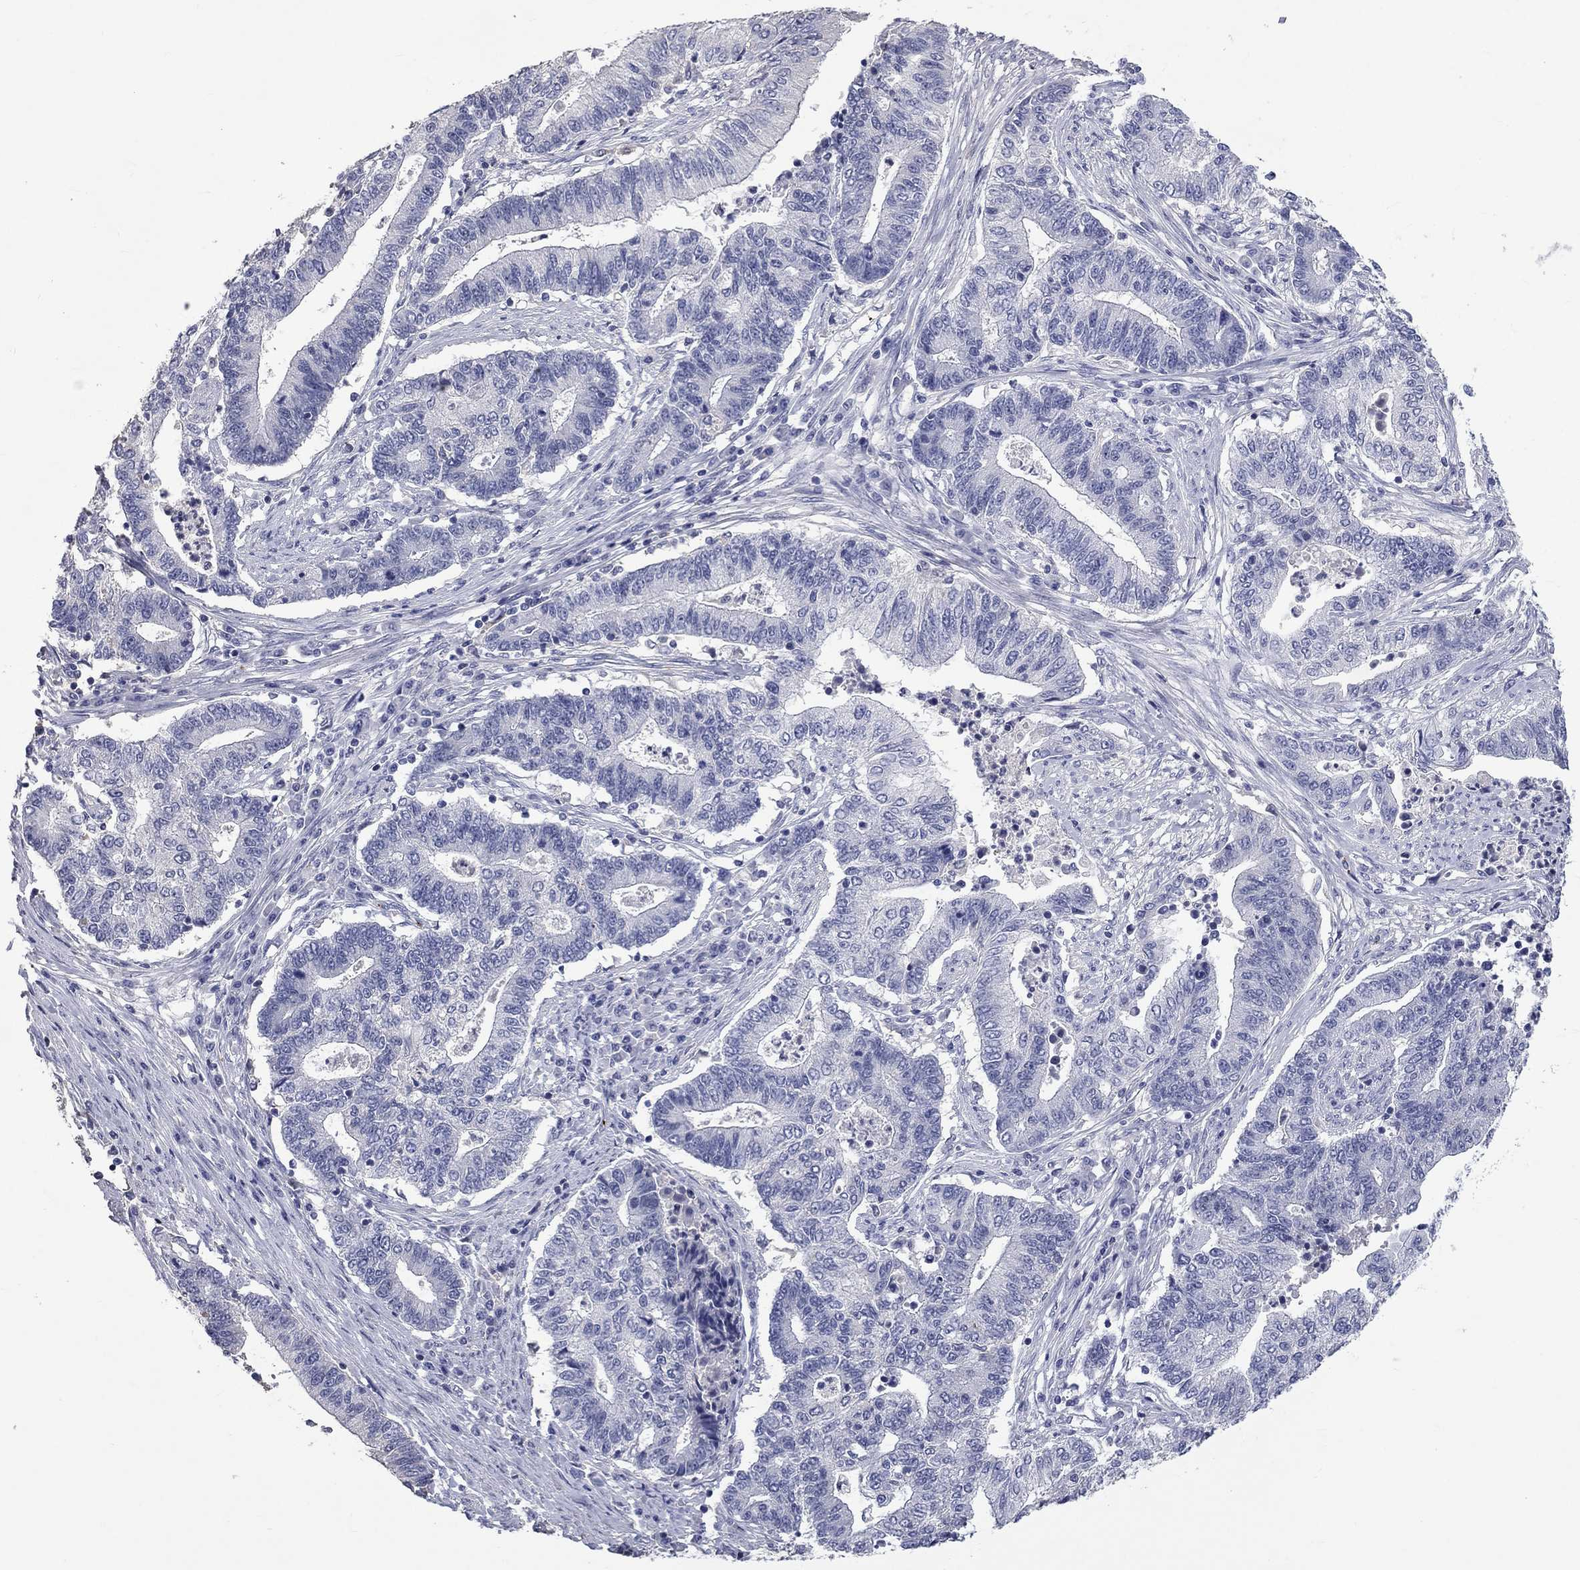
{"staining": {"intensity": "negative", "quantity": "none", "location": "none"}, "tissue": "endometrial cancer", "cell_type": "Tumor cells", "image_type": "cancer", "snomed": [{"axis": "morphology", "description": "Adenocarcinoma, NOS"}, {"axis": "topography", "description": "Uterus"}, {"axis": "topography", "description": "Endometrium"}], "caption": "DAB (3,3'-diaminobenzidine) immunohistochemical staining of human endometrial adenocarcinoma shows no significant staining in tumor cells.", "gene": "PLEK", "patient": {"sex": "female", "age": 54}}